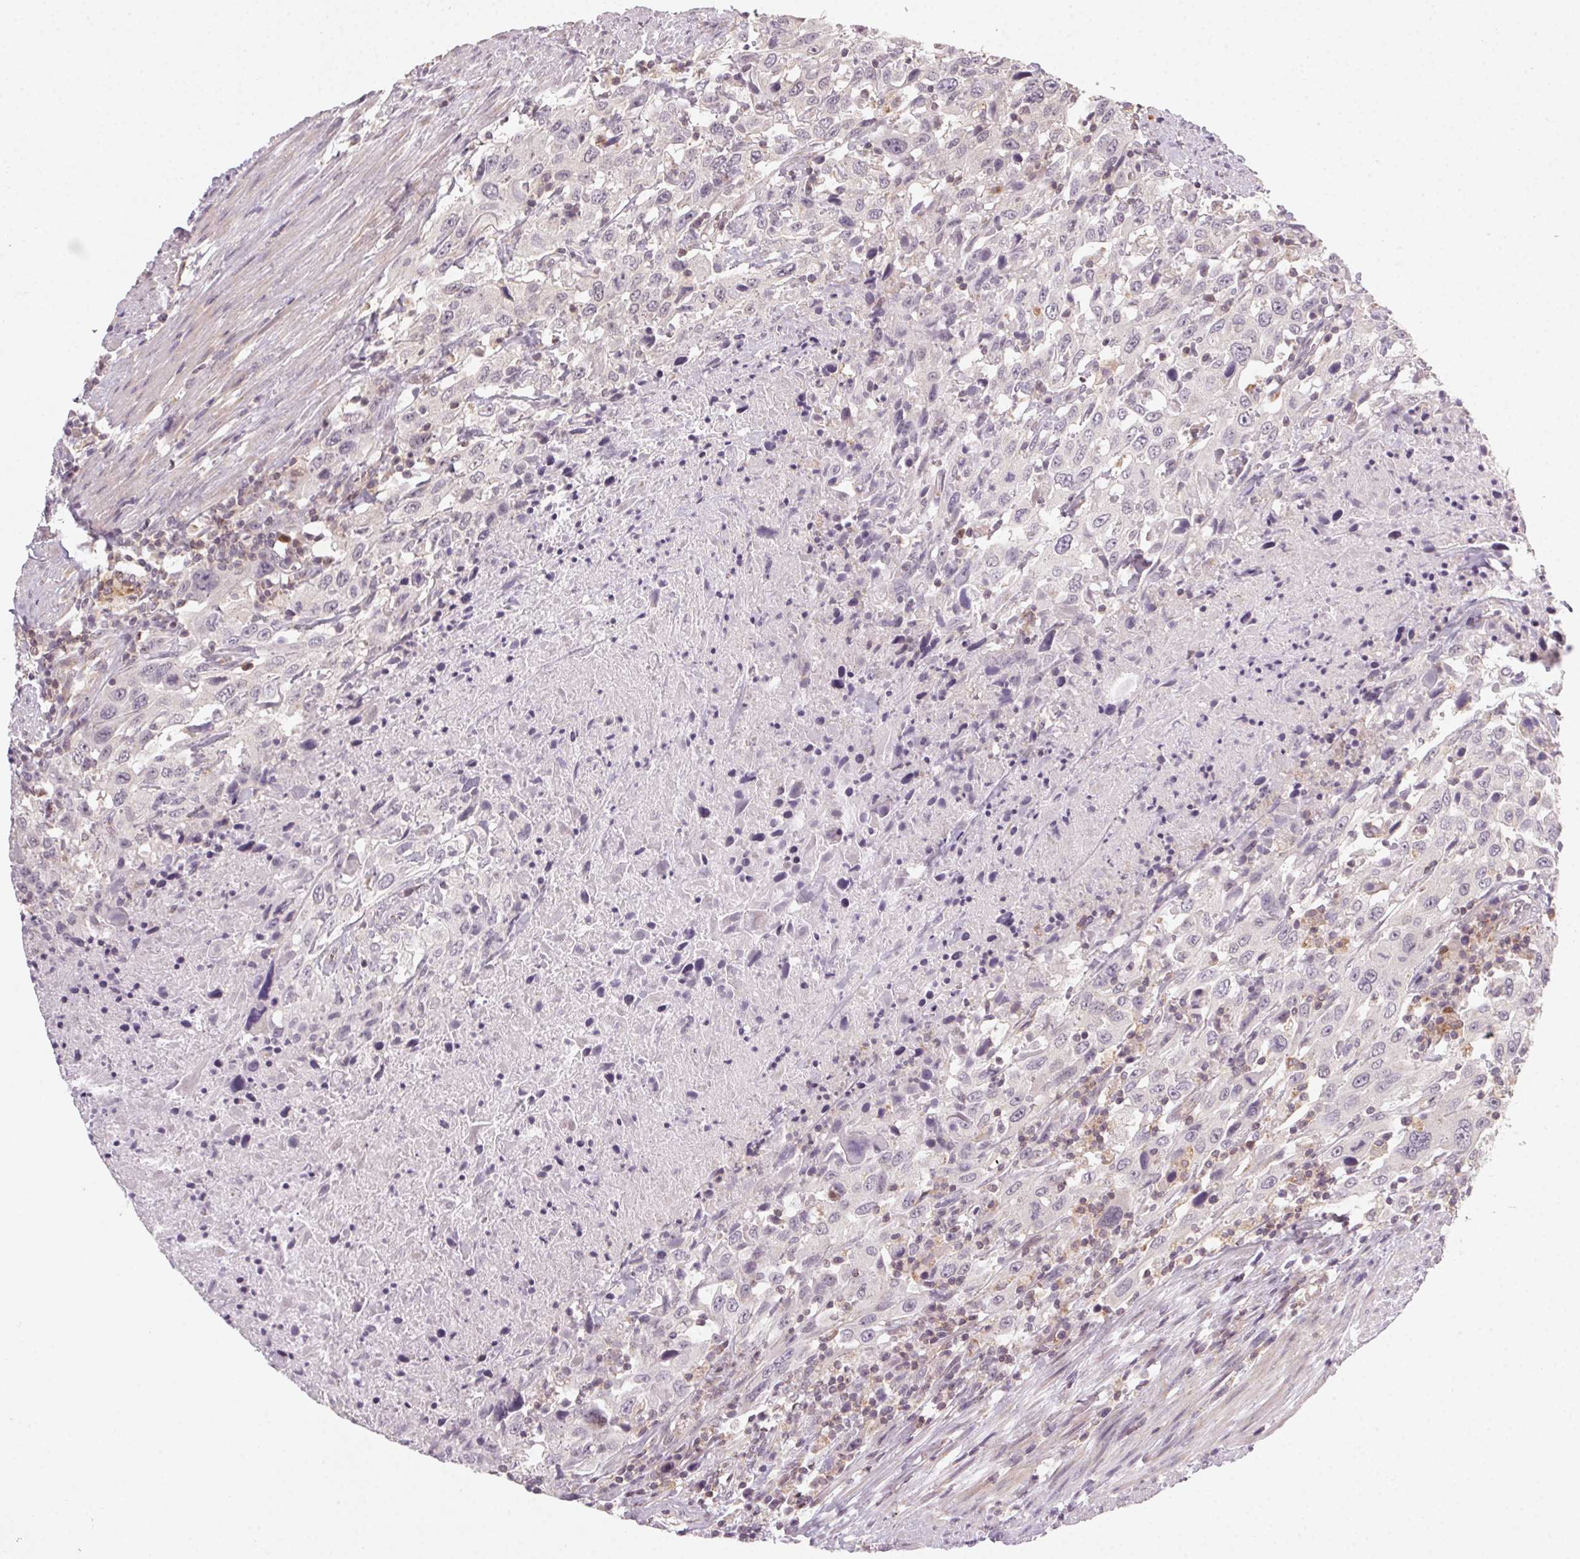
{"staining": {"intensity": "negative", "quantity": "none", "location": "none"}, "tissue": "urothelial cancer", "cell_type": "Tumor cells", "image_type": "cancer", "snomed": [{"axis": "morphology", "description": "Urothelial carcinoma, High grade"}, {"axis": "topography", "description": "Urinary bladder"}], "caption": "A micrograph of human urothelial carcinoma (high-grade) is negative for staining in tumor cells.", "gene": "NCOA4", "patient": {"sex": "male", "age": 61}}